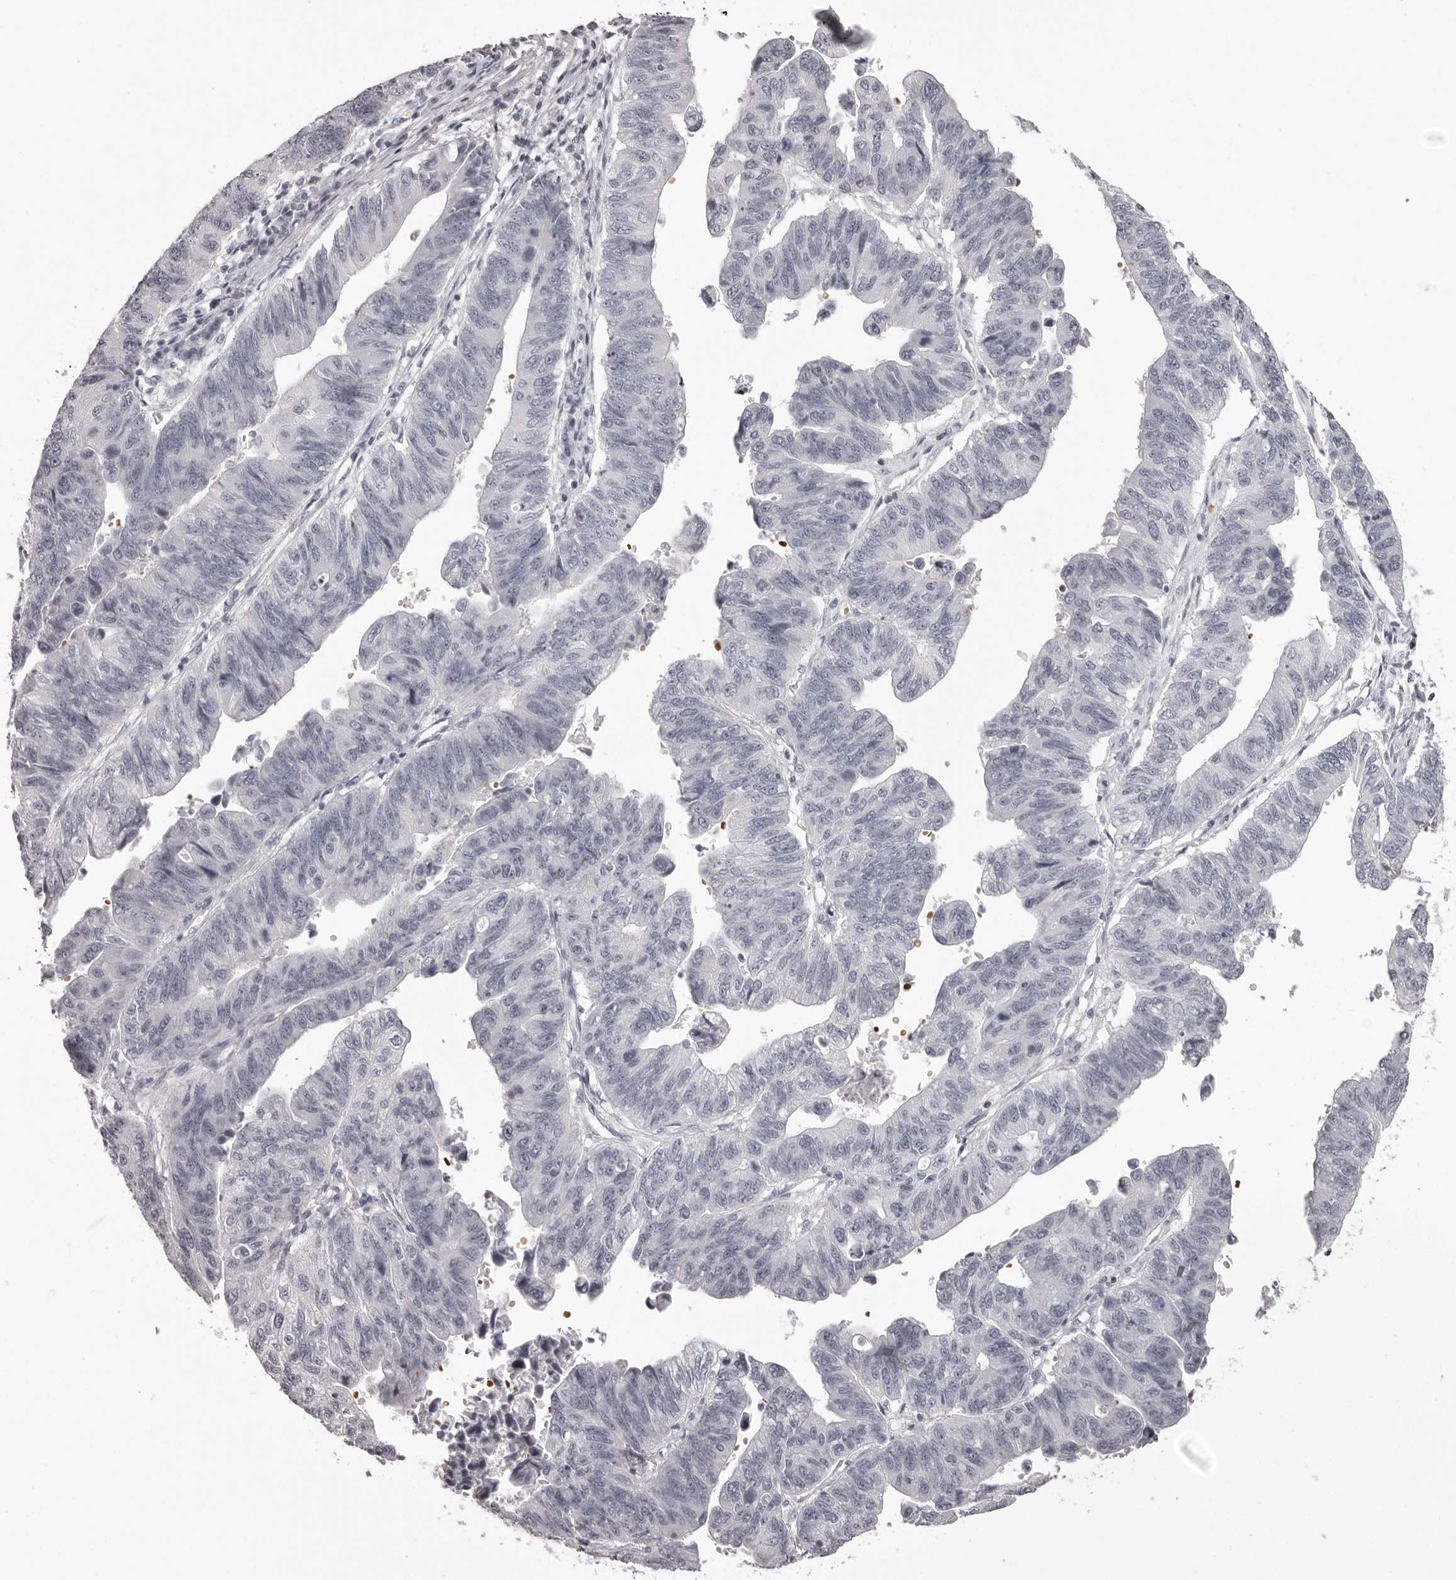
{"staining": {"intensity": "negative", "quantity": "none", "location": "none"}, "tissue": "stomach cancer", "cell_type": "Tumor cells", "image_type": "cancer", "snomed": [{"axis": "morphology", "description": "Adenocarcinoma, NOS"}, {"axis": "topography", "description": "Stomach"}], "caption": "An IHC image of stomach adenocarcinoma is shown. There is no staining in tumor cells of stomach adenocarcinoma.", "gene": "C8orf74", "patient": {"sex": "male", "age": 59}}